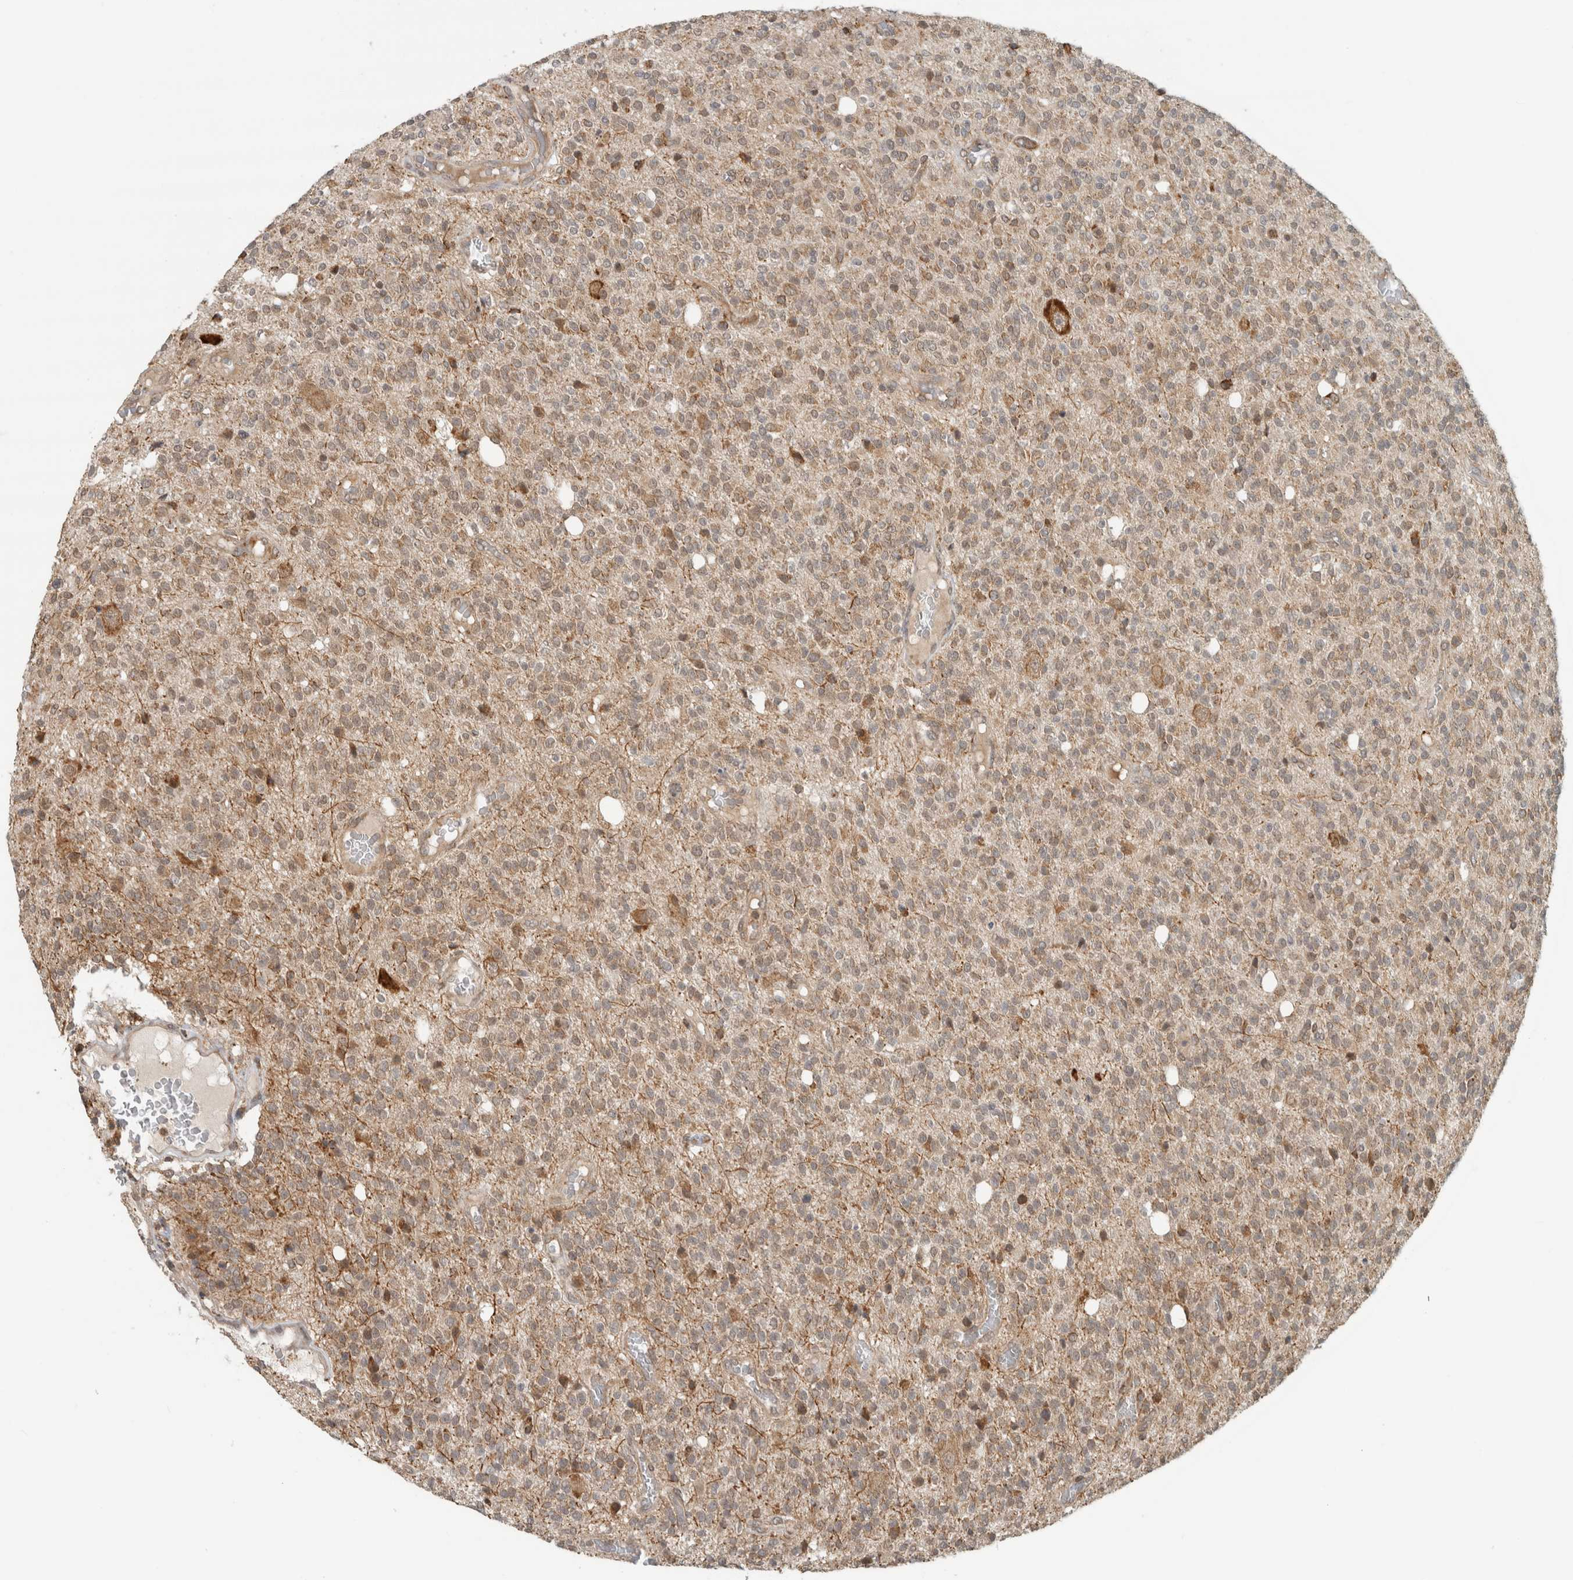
{"staining": {"intensity": "weak", "quantity": "25%-75%", "location": "cytoplasmic/membranous,nuclear"}, "tissue": "glioma", "cell_type": "Tumor cells", "image_type": "cancer", "snomed": [{"axis": "morphology", "description": "Glioma, malignant, High grade"}, {"axis": "topography", "description": "Brain"}], "caption": "This image shows malignant high-grade glioma stained with immunohistochemistry to label a protein in brown. The cytoplasmic/membranous and nuclear of tumor cells show weak positivity for the protein. Nuclei are counter-stained blue.", "gene": "MS4A7", "patient": {"sex": "male", "age": 34}}